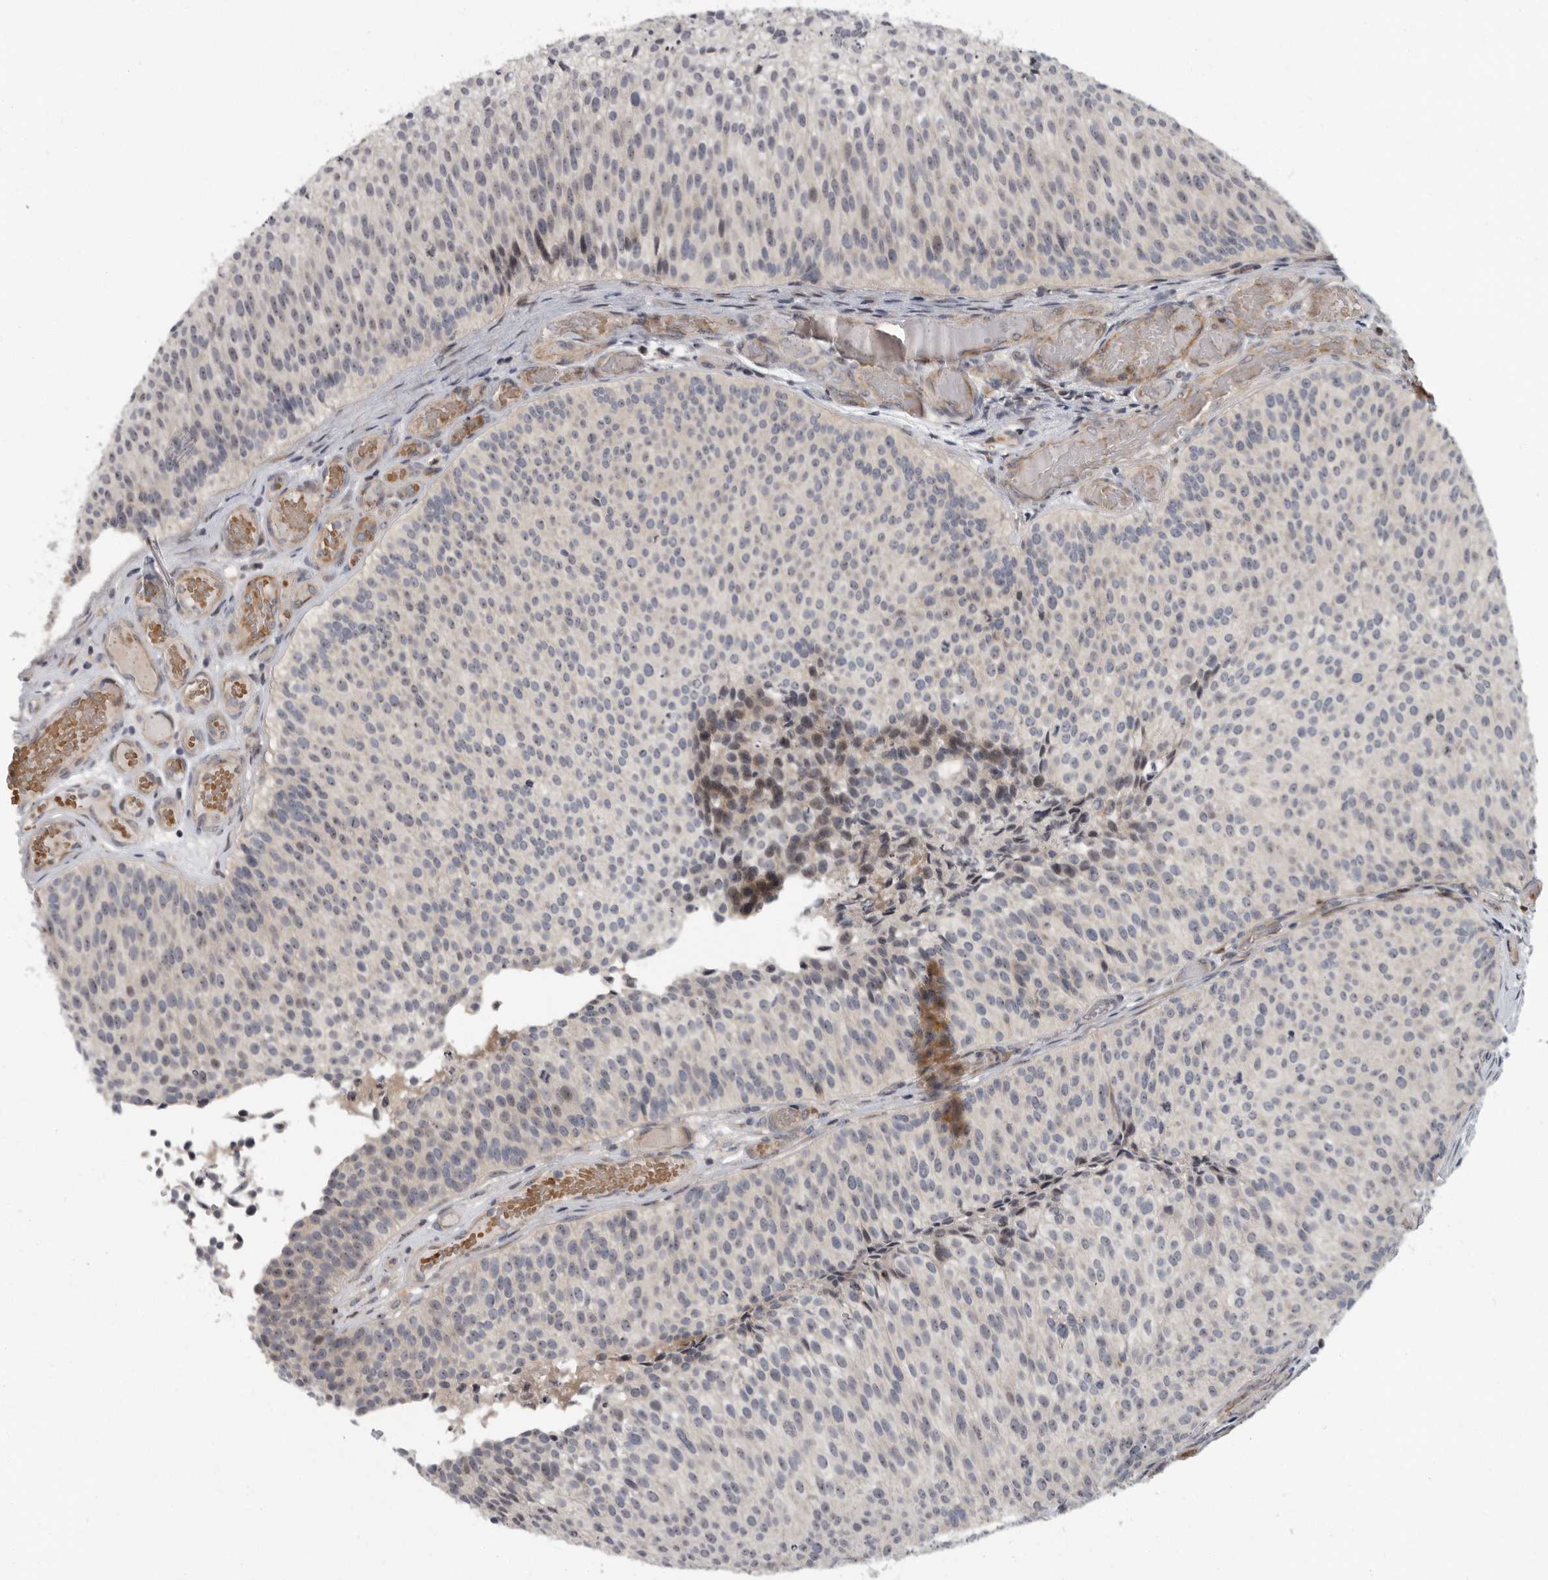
{"staining": {"intensity": "negative", "quantity": "none", "location": "none"}, "tissue": "urothelial cancer", "cell_type": "Tumor cells", "image_type": "cancer", "snomed": [{"axis": "morphology", "description": "Urothelial carcinoma, Low grade"}, {"axis": "topography", "description": "Urinary bladder"}], "caption": "Protein analysis of low-grade urothelial carcinoma exhibits no significant staining in tumor cells.", "gene": "PDCD11", "patient": {"sex": "male", "age": 86}}